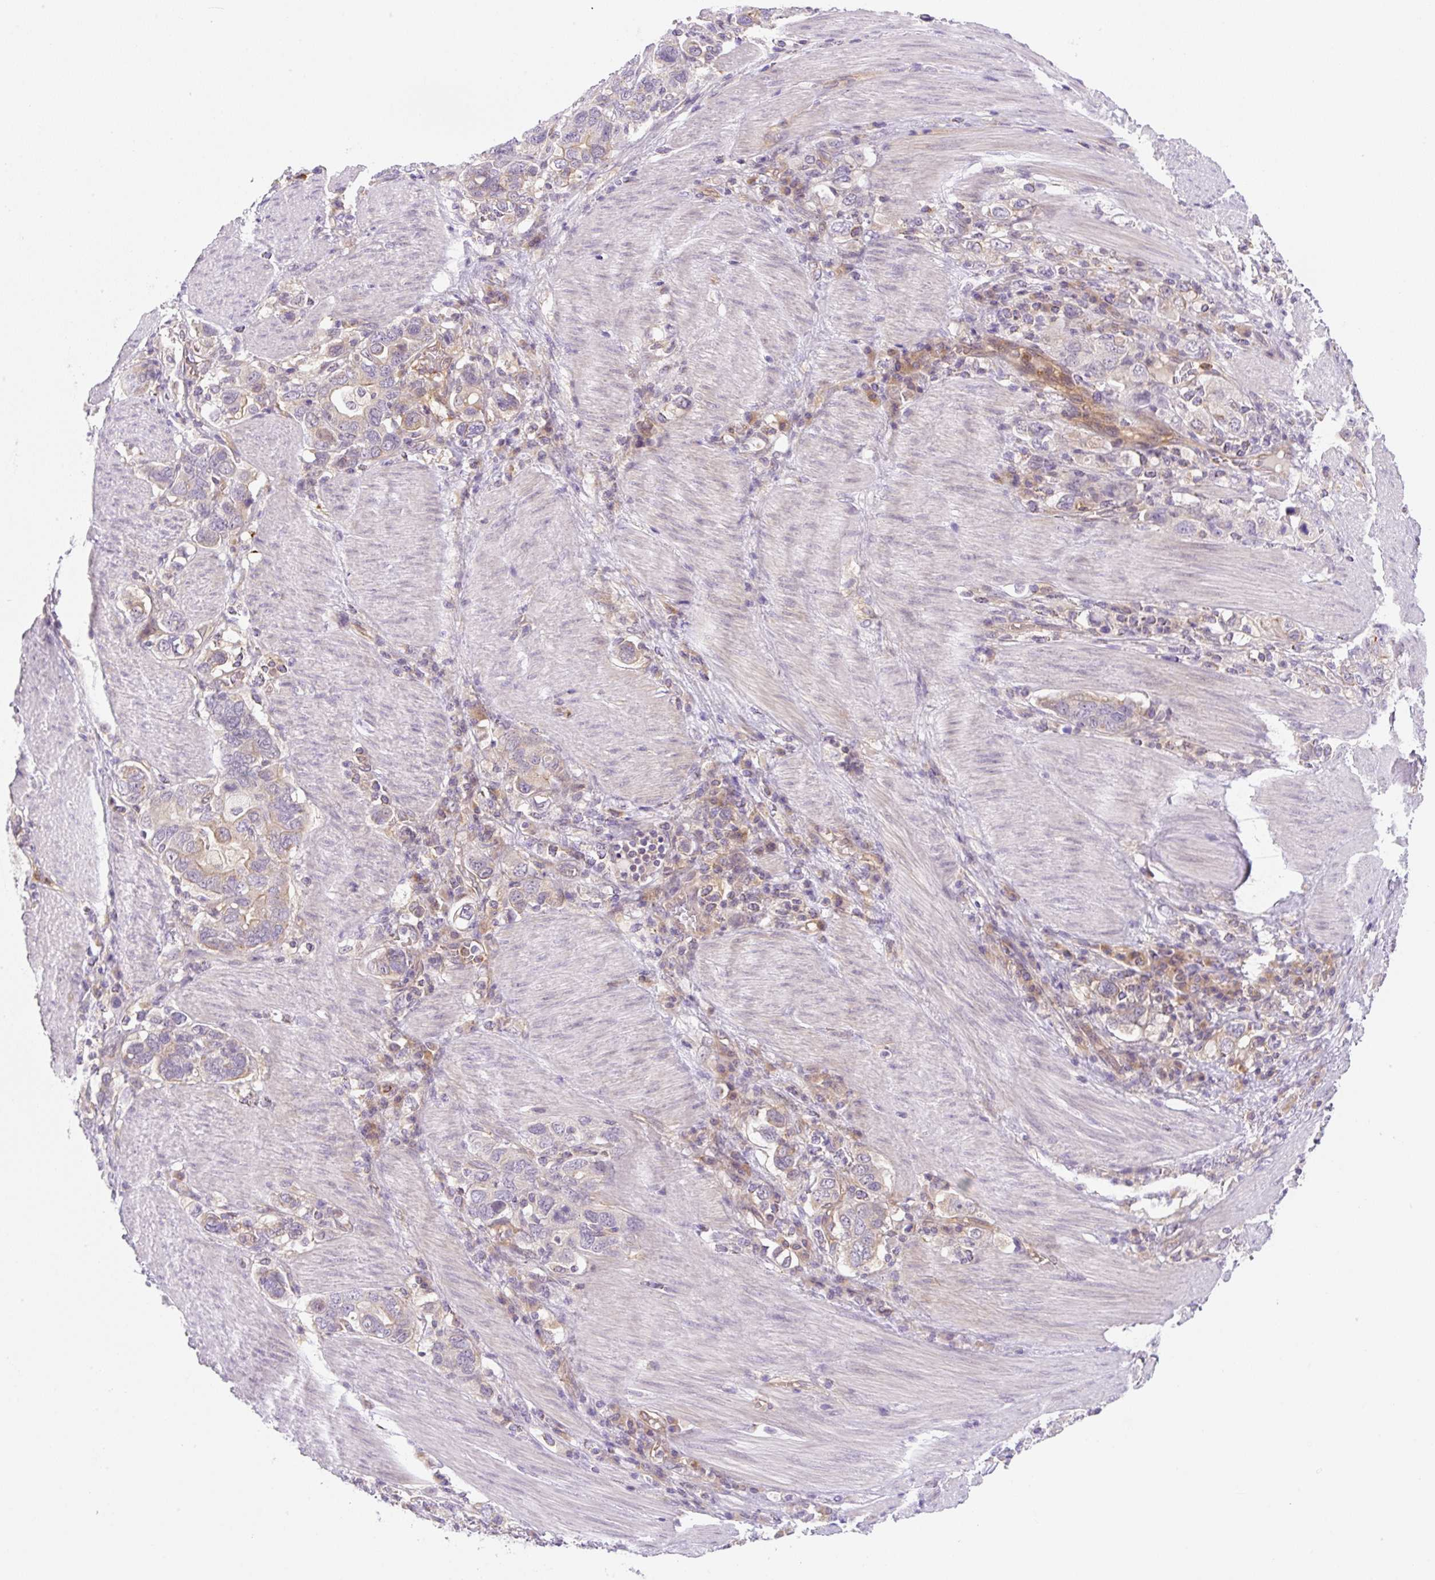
{"staining": {"intensity": "weak", "quantity": "<25%", "location": "cytoplasmic/membranous"}, "tissue": "stomach cancer", "cell_type": "Tumor cells", "image_type": "cancer", "snomed": [{"axis": "morphology", "description": "Adenocarcinoma, NOS"}, {"axis": "topography", "description": "Stomach, upper"}, {"axis": "topography", "description": "Stomach"}], "caption": "The histopathology image reveals no significant expression in tumor cells of adenocarcinoma (stomach).", "gene": "OMA1", "patient": {"sex": "male", "age": 62}}